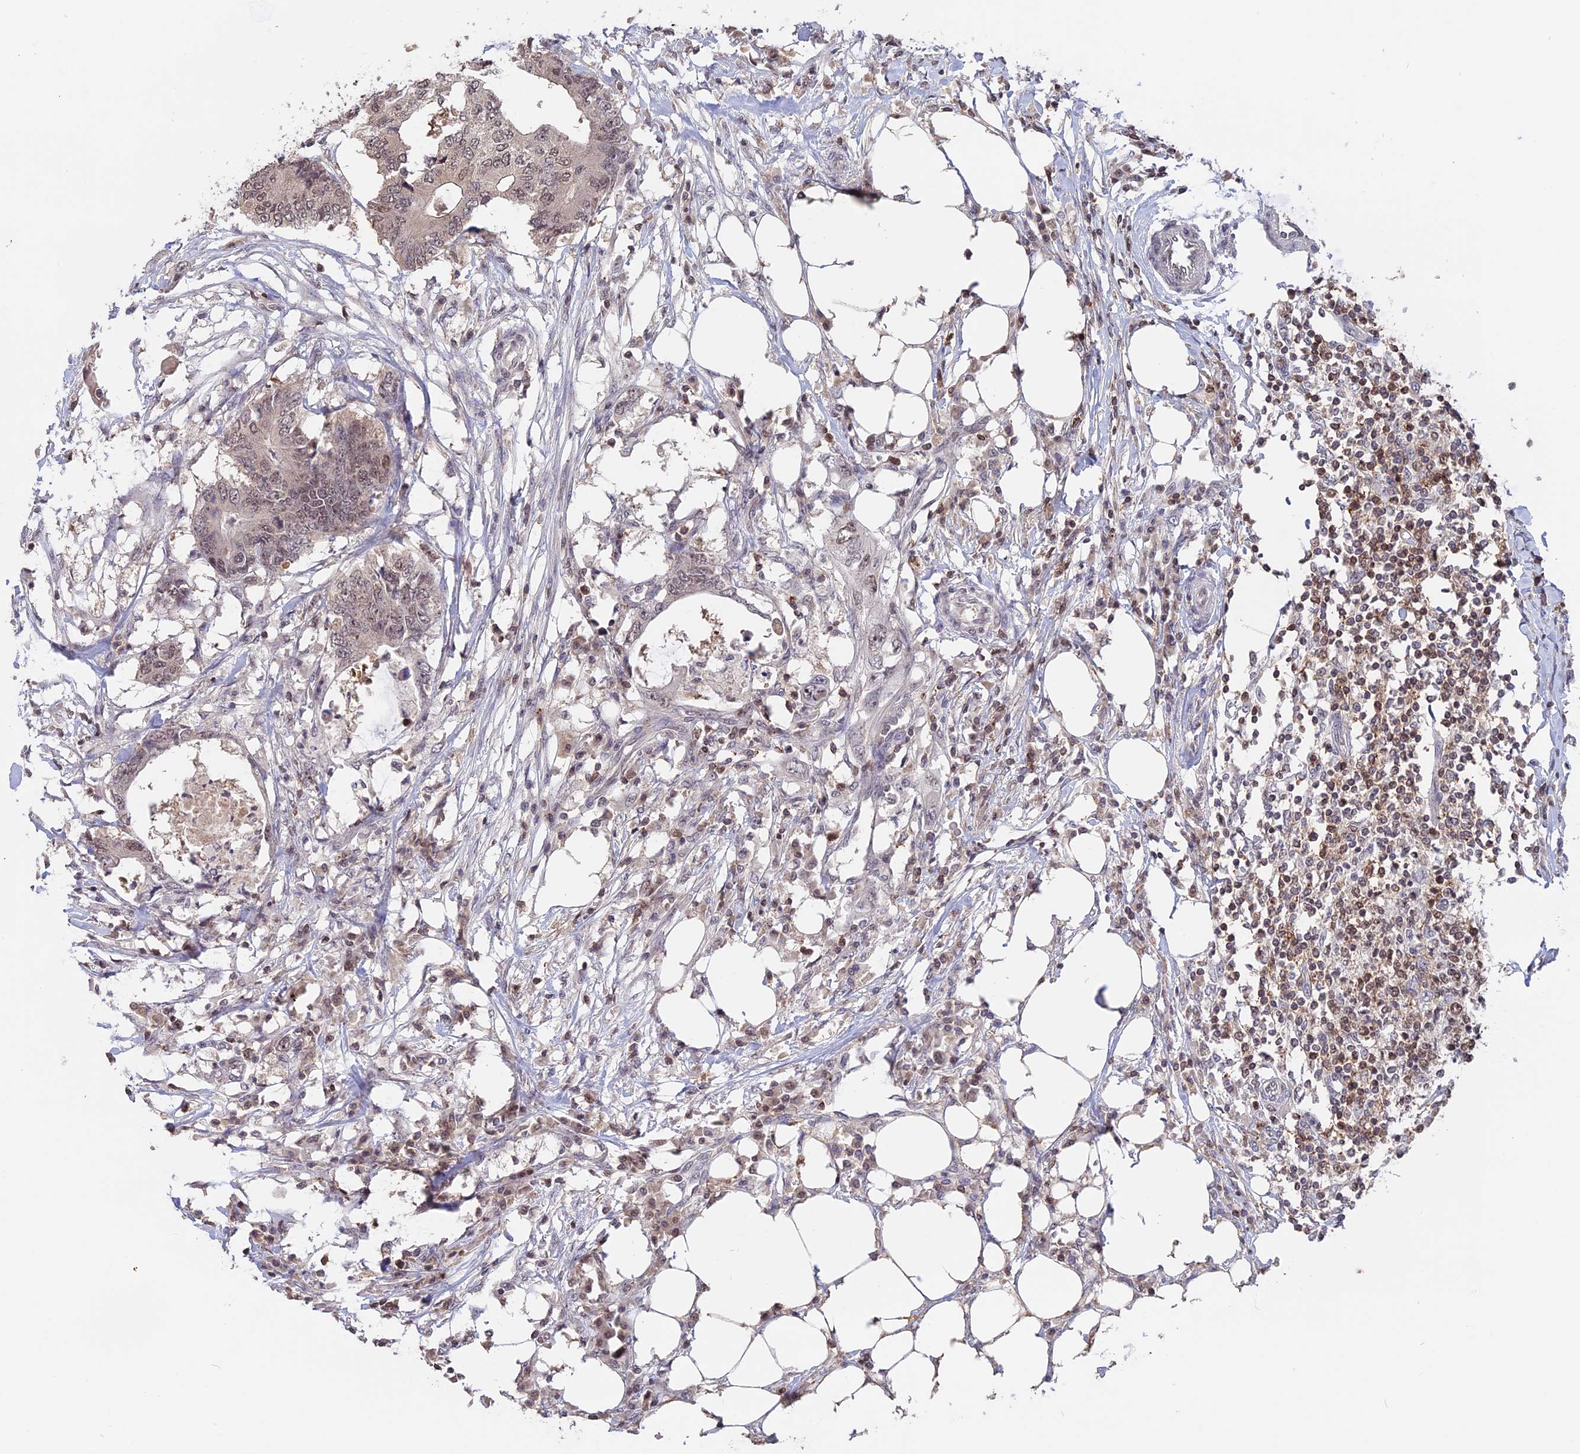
{"staining": {"intensity": "weak", "quantity": "25%-75%", "location": "nuclear"}, "tissue": "colorectal cancer", "cell_type": "Tumor cells", "image_type": "cancer", "snomed": [{"axis": "morphology", "description": "Adenocarcinoma, NOS"}, {"axis": "topography", "description": "Colon"}], "caption": "Colorectal cancer stained with DAB immunohistochemistry reveals low levels of weak nuclear positivity in about 25%-75% of tumor cells.", "gene": "RFC5", "patient": {"sex": "male", "age": 71}}